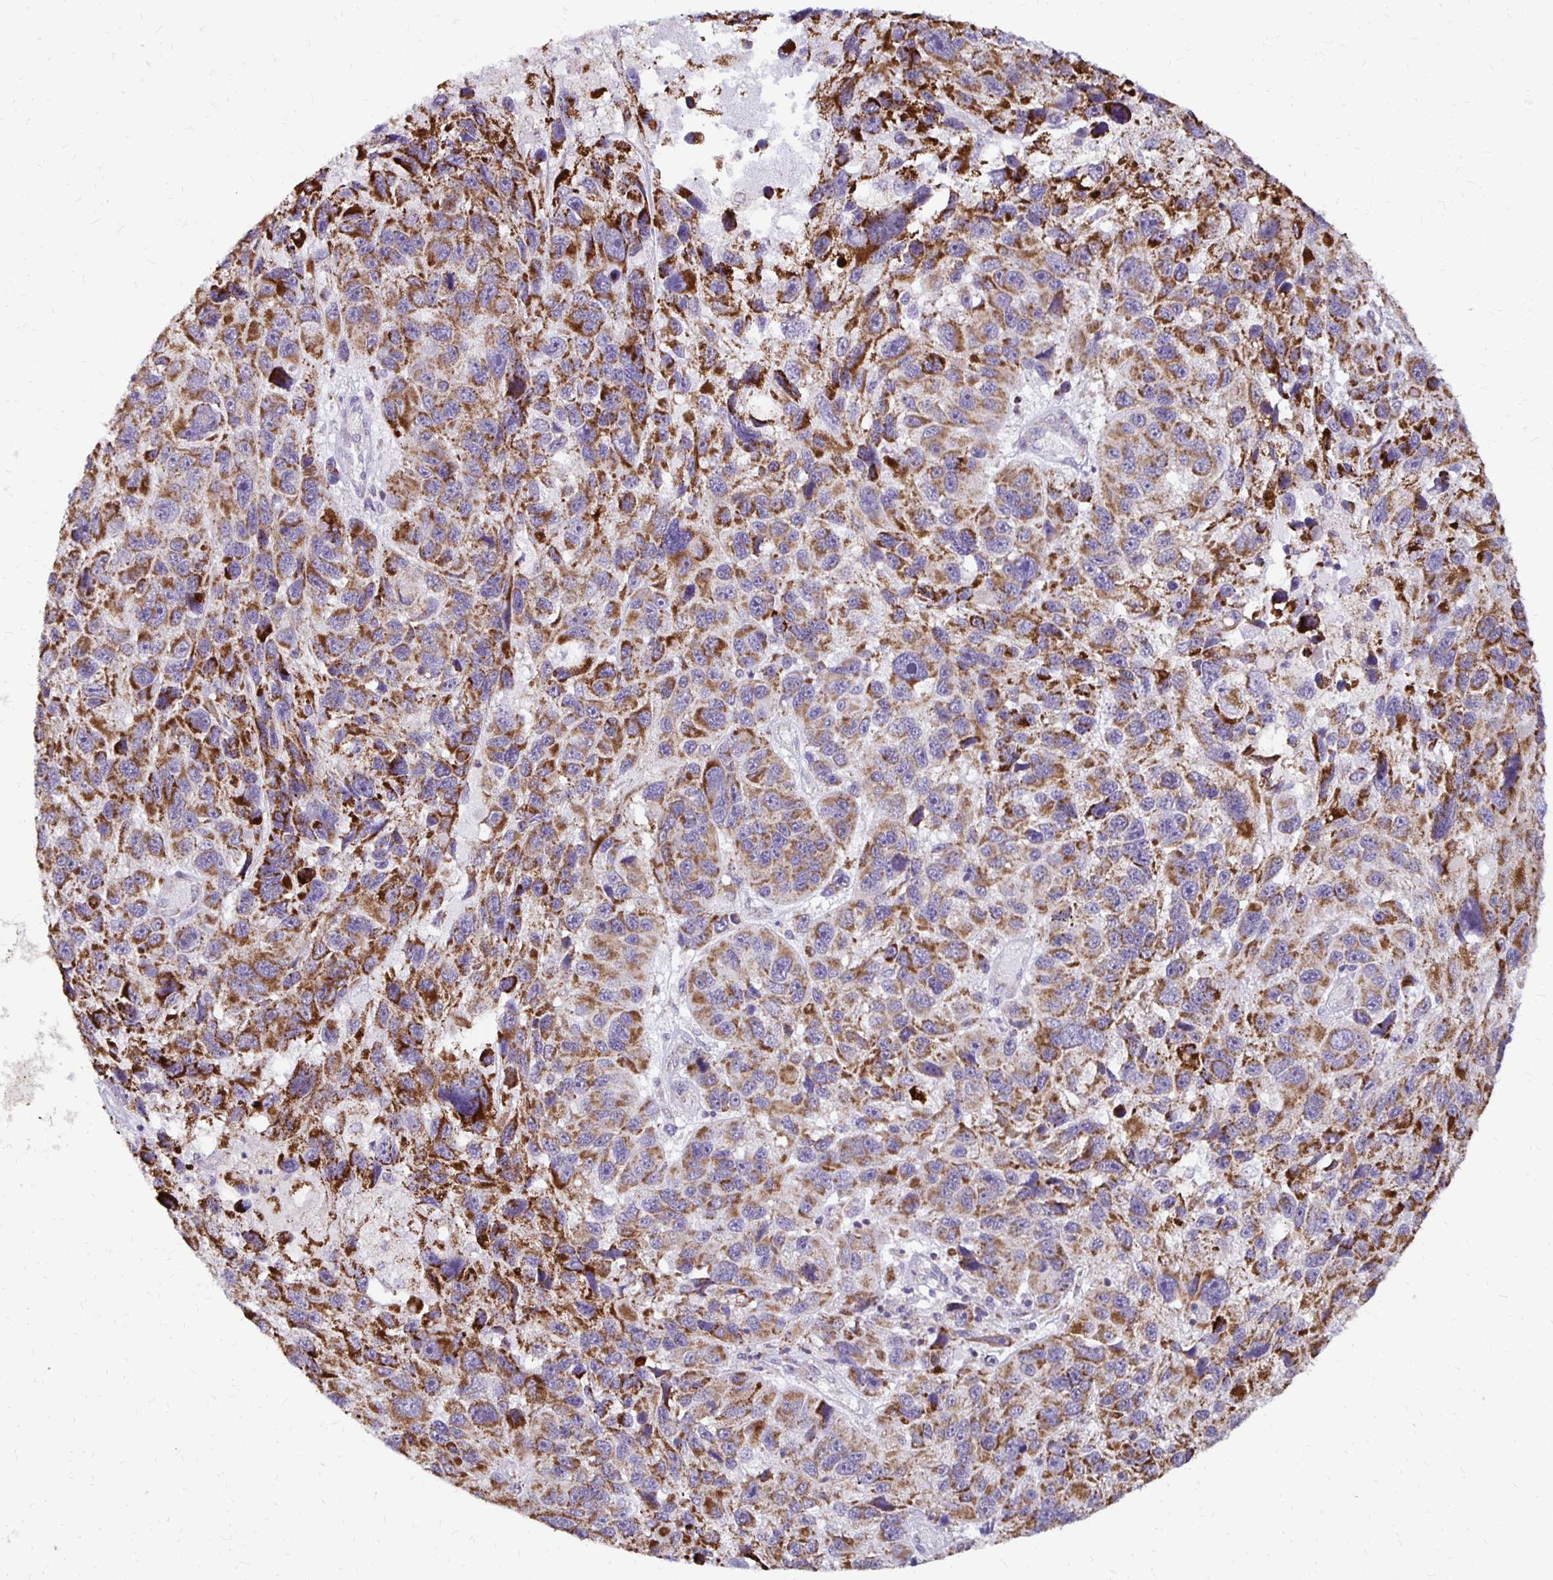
{"staining": {"intensity": "strong", "quantity": ">75%", "location": "cytoplasmic/membranous"}, "tissue": "melanoma", "cell_type": "Tumor cells", "image_type": "cancer", "snomed": [{"axis": "morphology", "description": "Malignant melanoma, NOS"}, {"axis": "topography", "description": "Skin"}], "caption": "Protein staining of malignant melanoma tissue displays strong cytoplasmic/membranous expression in about >75% of tumor cells.", "gene": "IER3", "patient": {"sex": "male", "age": 53}}